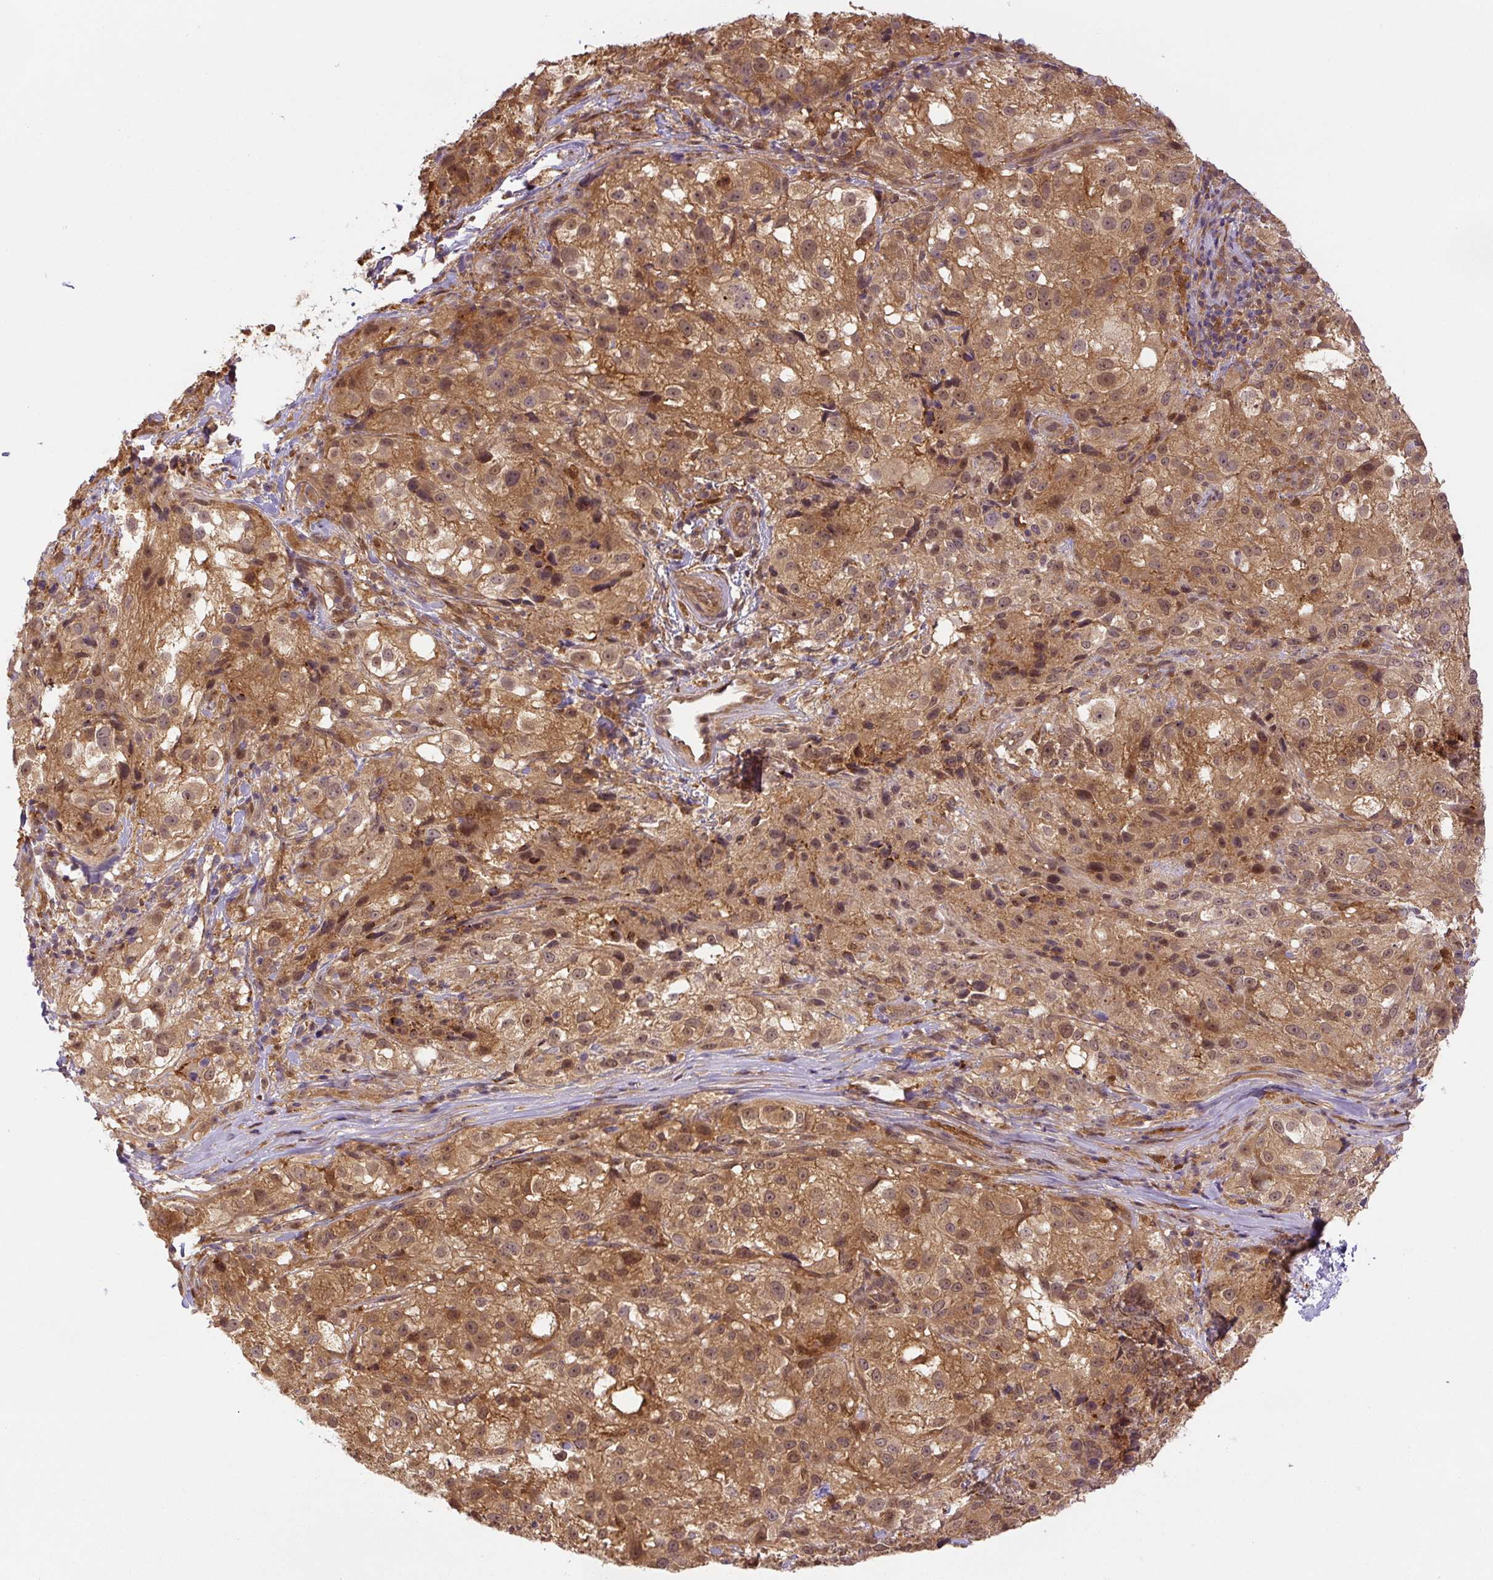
{"staining": {"intensity": "moderate", "quantity": ">75%", "location": "cytoplasmic/membranous"}, "tissue": "melanoma", "cell_type": "Tumor cells", "image_type": "cancer", "snomed": [{"axis": "morphology", "description": "Necrosis, NOS"}, {"axis": "morphology", "description": "Malignant melanoma, NOS"}, {"axis": "topography", "description": "Skin"}], "caption": "Melanoma stained with a protein marker exhibits moderate staining in tumor cells.", "gene": "ZSWIM7", "patient": {"sex": "female", "age": 87}}